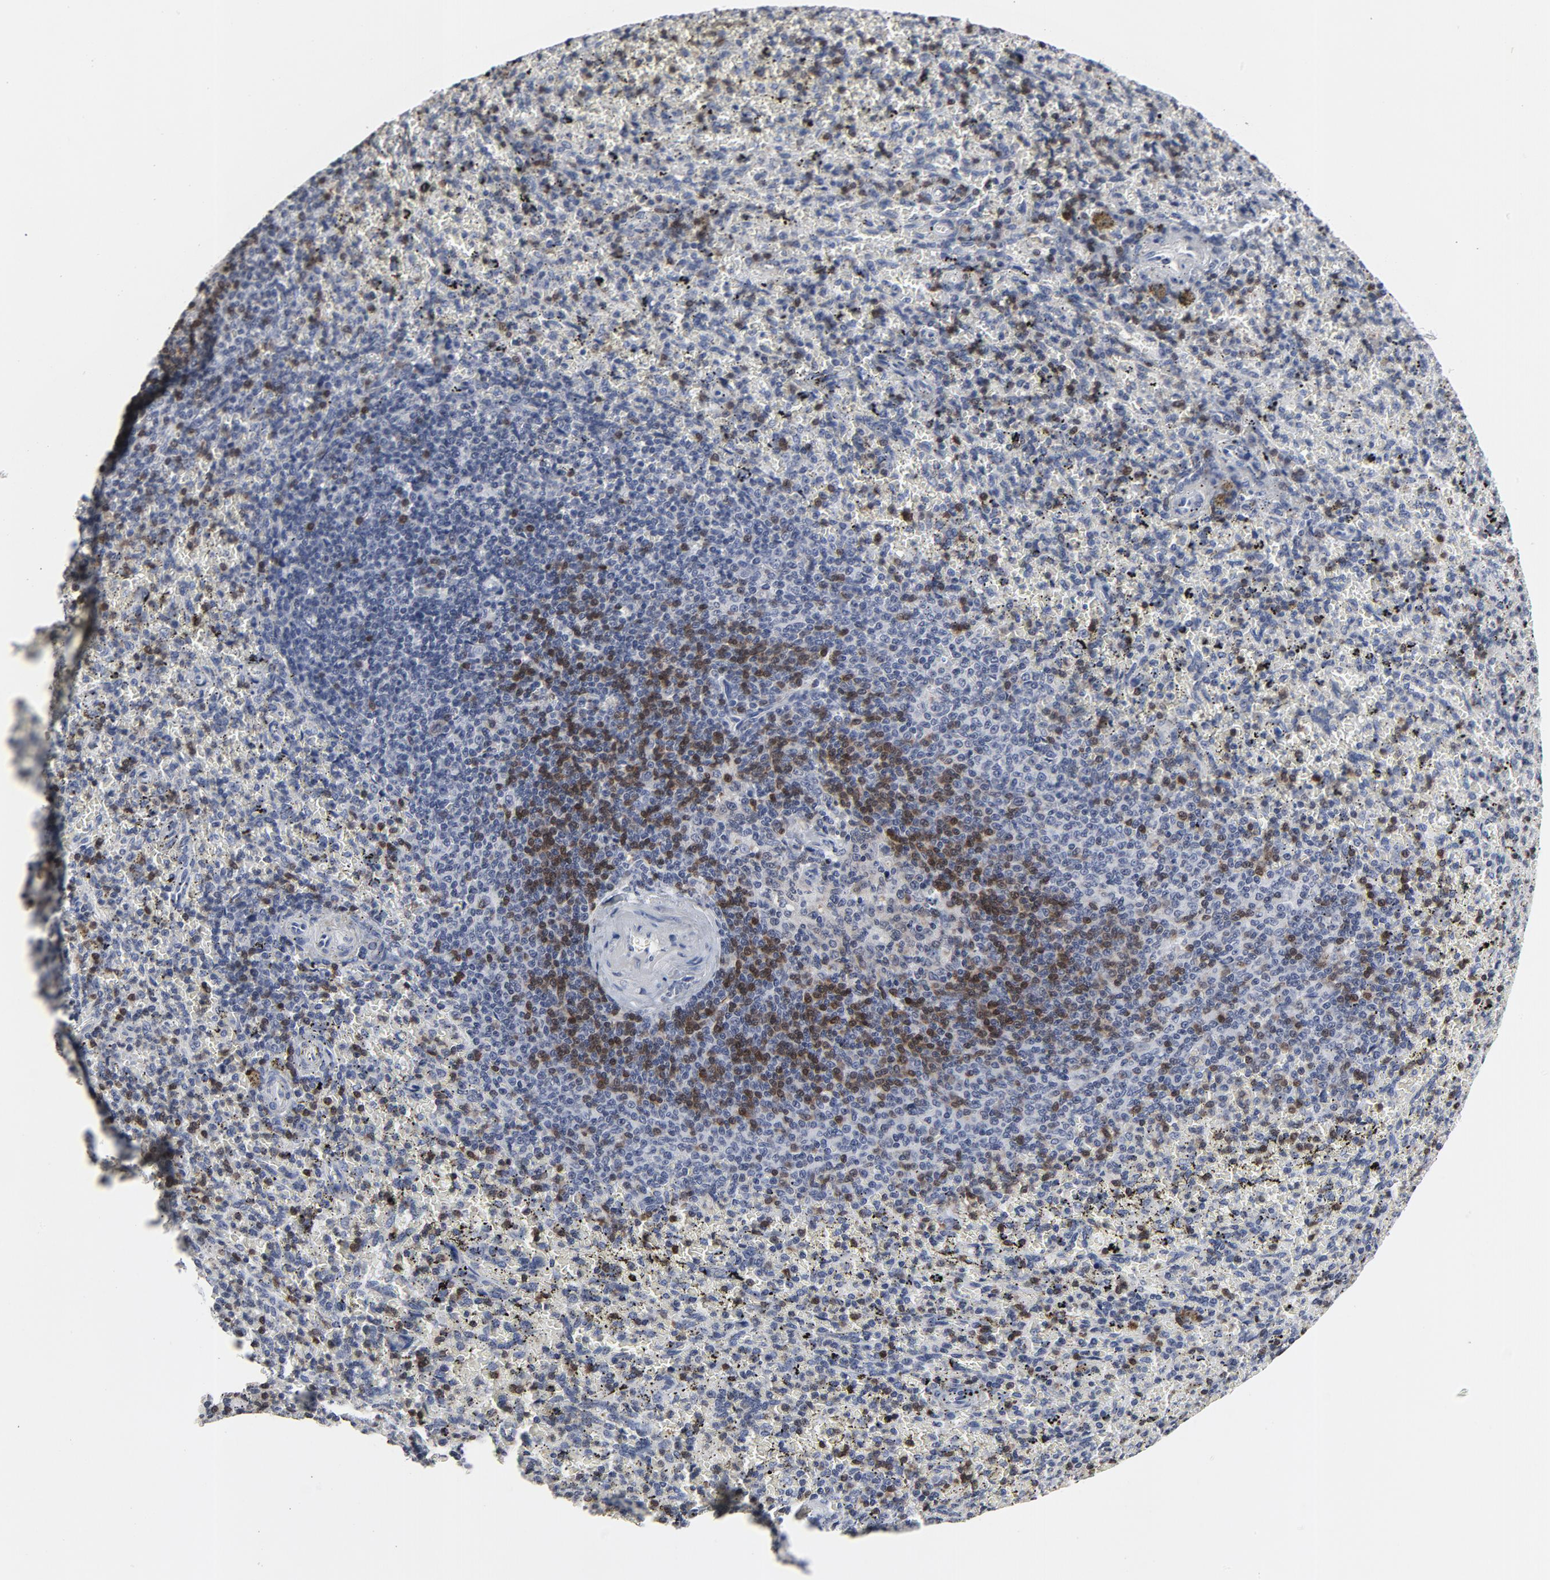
{"staining": {"intensity": "strong", "quantity": "<25%", "location": "cytoplasmic/membranous"}, "tissue": "spleen", "cell_type": "Cells in red pulp", "image_type": "normal", "snomed": [{"axis": "morphology", "description": "Normal tissue, NOS"}, {"axis": "topography", "description": "Spleen"}], "caption": "Strong cytoplasmic/membranous positivity for a protein is seen in about <25% of cells in red pulp of benign spleen using immunohistochemistry.", "gene": "TCL1A", "patient": {"sex": "female", "age": 43}}